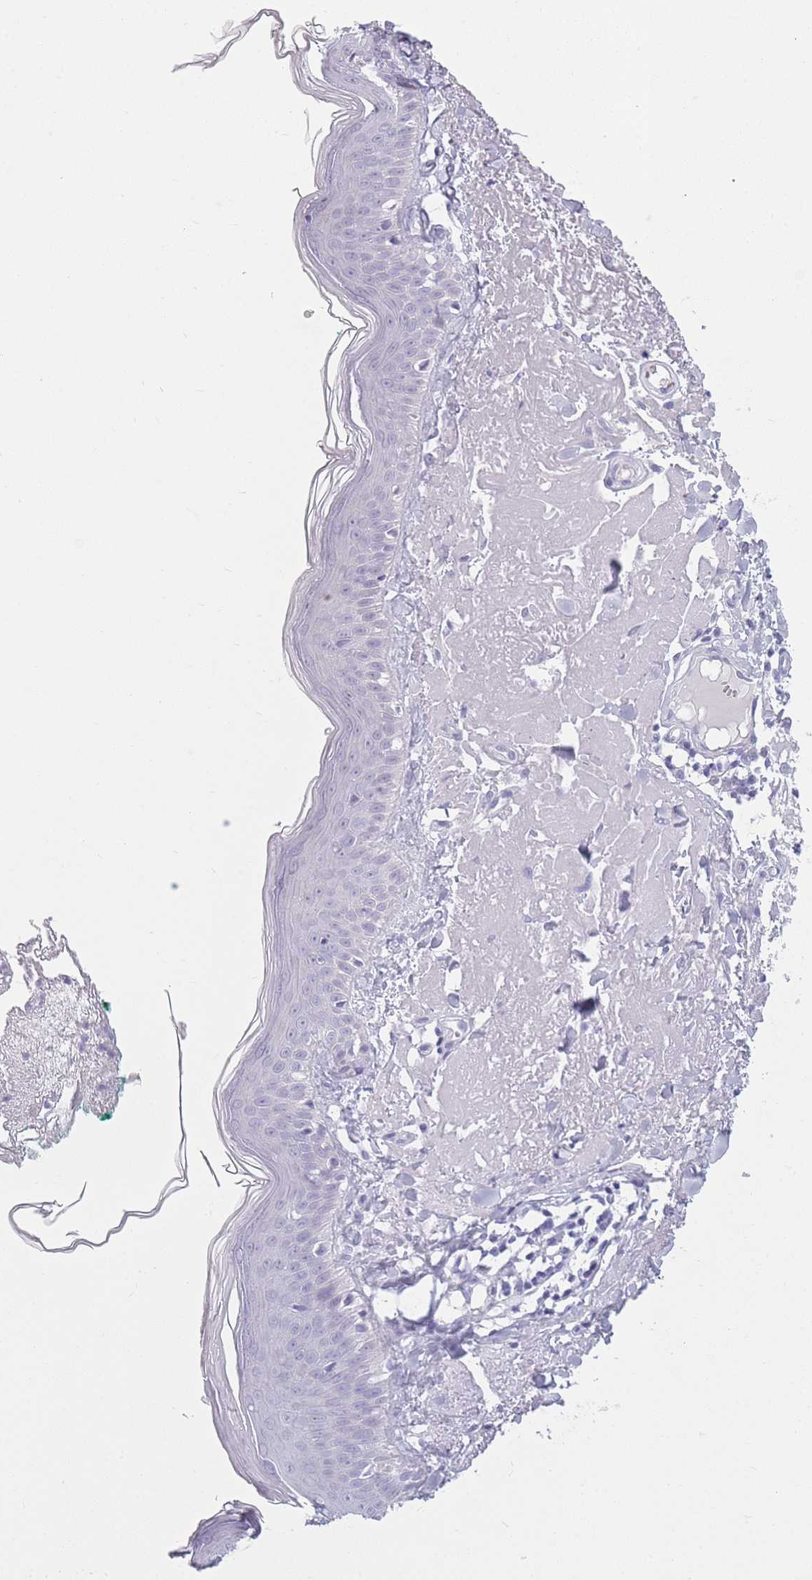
{"staining": {"intensity": "negative", "quantity": "none", "location": "none"}, "tissue": "skin", "cell_type": "Fibroblasts", "image_type": "normal", "snomed": [{"axis": "morphology", "description": "Normal tissue, NOS"}, {"axis": "morphology", "description": "Malignant melanoma, NOS"}, {"axis": "topography", "description": "Skin"}], "caption": "IHC of normal skin displays no staining in fibroblasts. Brightfield microscopy of immunohistochemistry stained with DAB (brown) and hematoxylin (blue), captured at high magnification.", "gene": "GOLGA6A", "patient": {"sex": "male", "age": 80}}